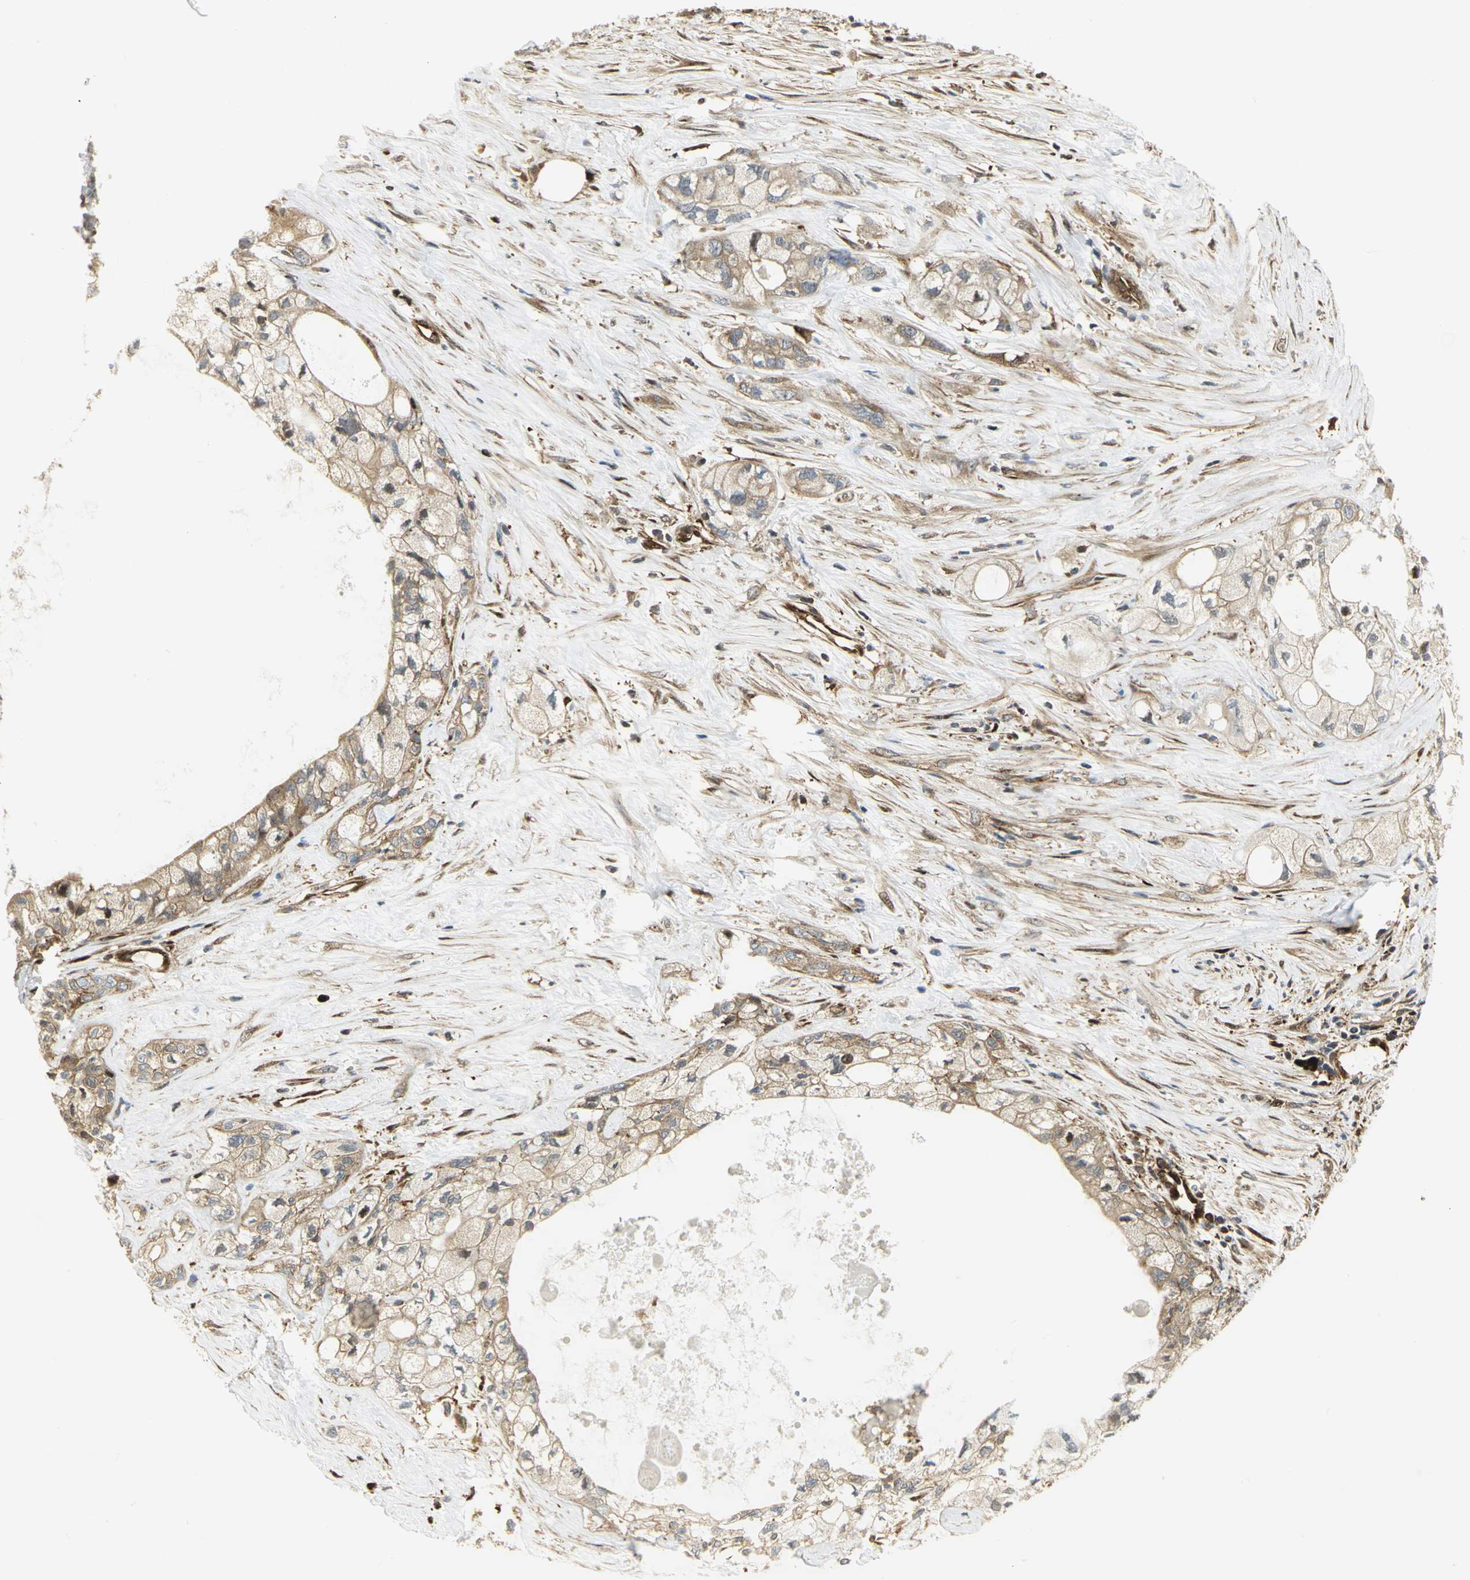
{"staining": {"intensity": "moderate", "quantity": ">75%", "location": "cytoplasmic/membranous"}, "tissue": "pancreatic cancer", "cell_type": "Tumor cells", "image_type": "cancer", "snomed": [{"axis": "morphology", "description": "Adenocarcinoma, NOS"}, {"axis": "topography", "description": "Pancreas"}], "caption": "Immunohistochemistry image of neoplastic tissue: pancreatic cancer (adenocarcinoma) stained using immunohistochemistry displays medium levels of moderate protein expression localized specifically in the cytoplasmic/membranous of tumor cells, appearing as a cytoplasmic/membranous brown color.", "gene": "EEA1", "patient": {"sex": "male", "age": 70}}